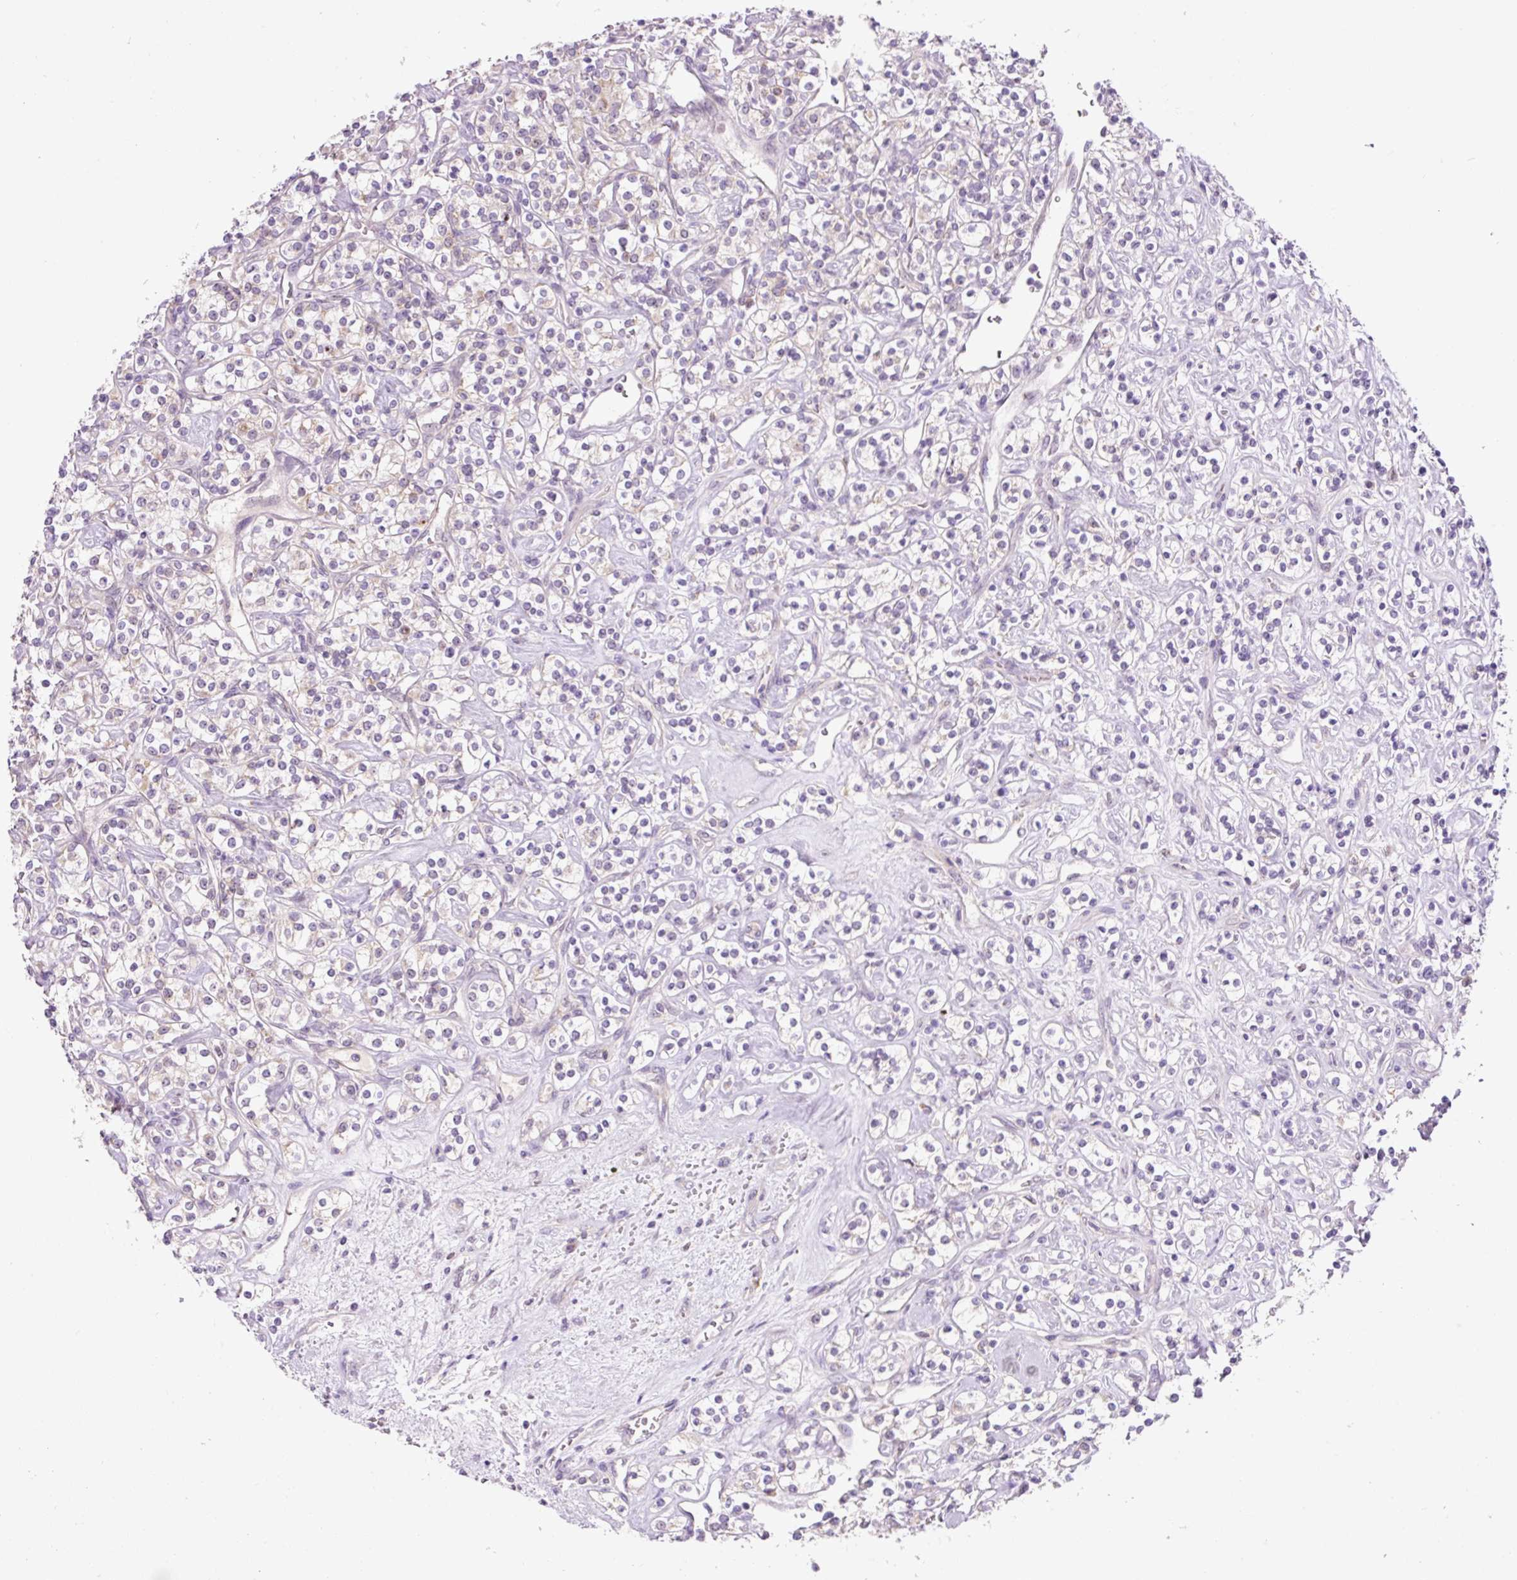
{"staining": {"intensity": "negative", "quantity": "none", "location": "none"}, "tissue": "renal cancer", "cell_type": "Tumor cells", "image_type": "cancer", "snomed": [{"axis": "morphology", "description": "Adenocarcinoma, NOS"}, {"axis": "topography", "description": "Kidney"}], "caption": "The photomicrograph exhibits no staining of tumor cells in adenocarcinoma (renal).", "gene": "PCK2", "patient": {"sex": "male", "age": 77}}